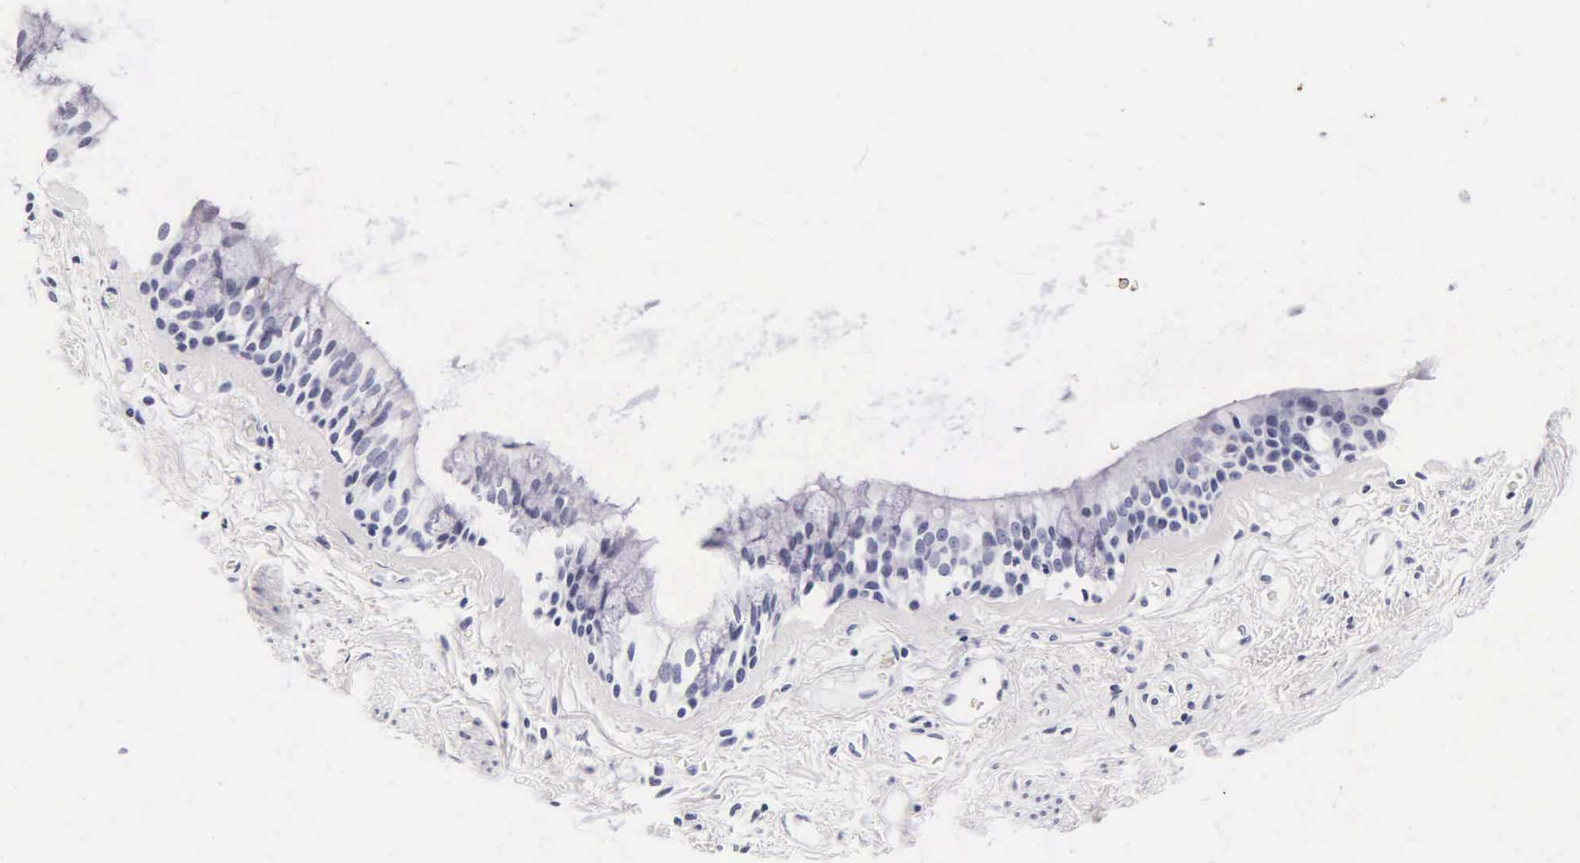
{"staining": {"intensity": "negative", "quantity": "none", "location": "none"}, "tissue": "bronchus", "cell_type": "Respiratory epithelial cells", "image_type": "normal", "snomed": [{"axis": "morphology", "description": "Normal tissue, NOS"}, {"axis": "topography", "description": "Bronchus"}, {"axis": "topography", "description": "Lung"}], "caption": "High power microscopy histopathology image of an immunohistochemistry (IHC) histopathology image of benign bronchus, revealing no significant staining in respiratory epithelial cells.", "gene": "CGB3", "patient": {"sex": "female", "age": 57}}